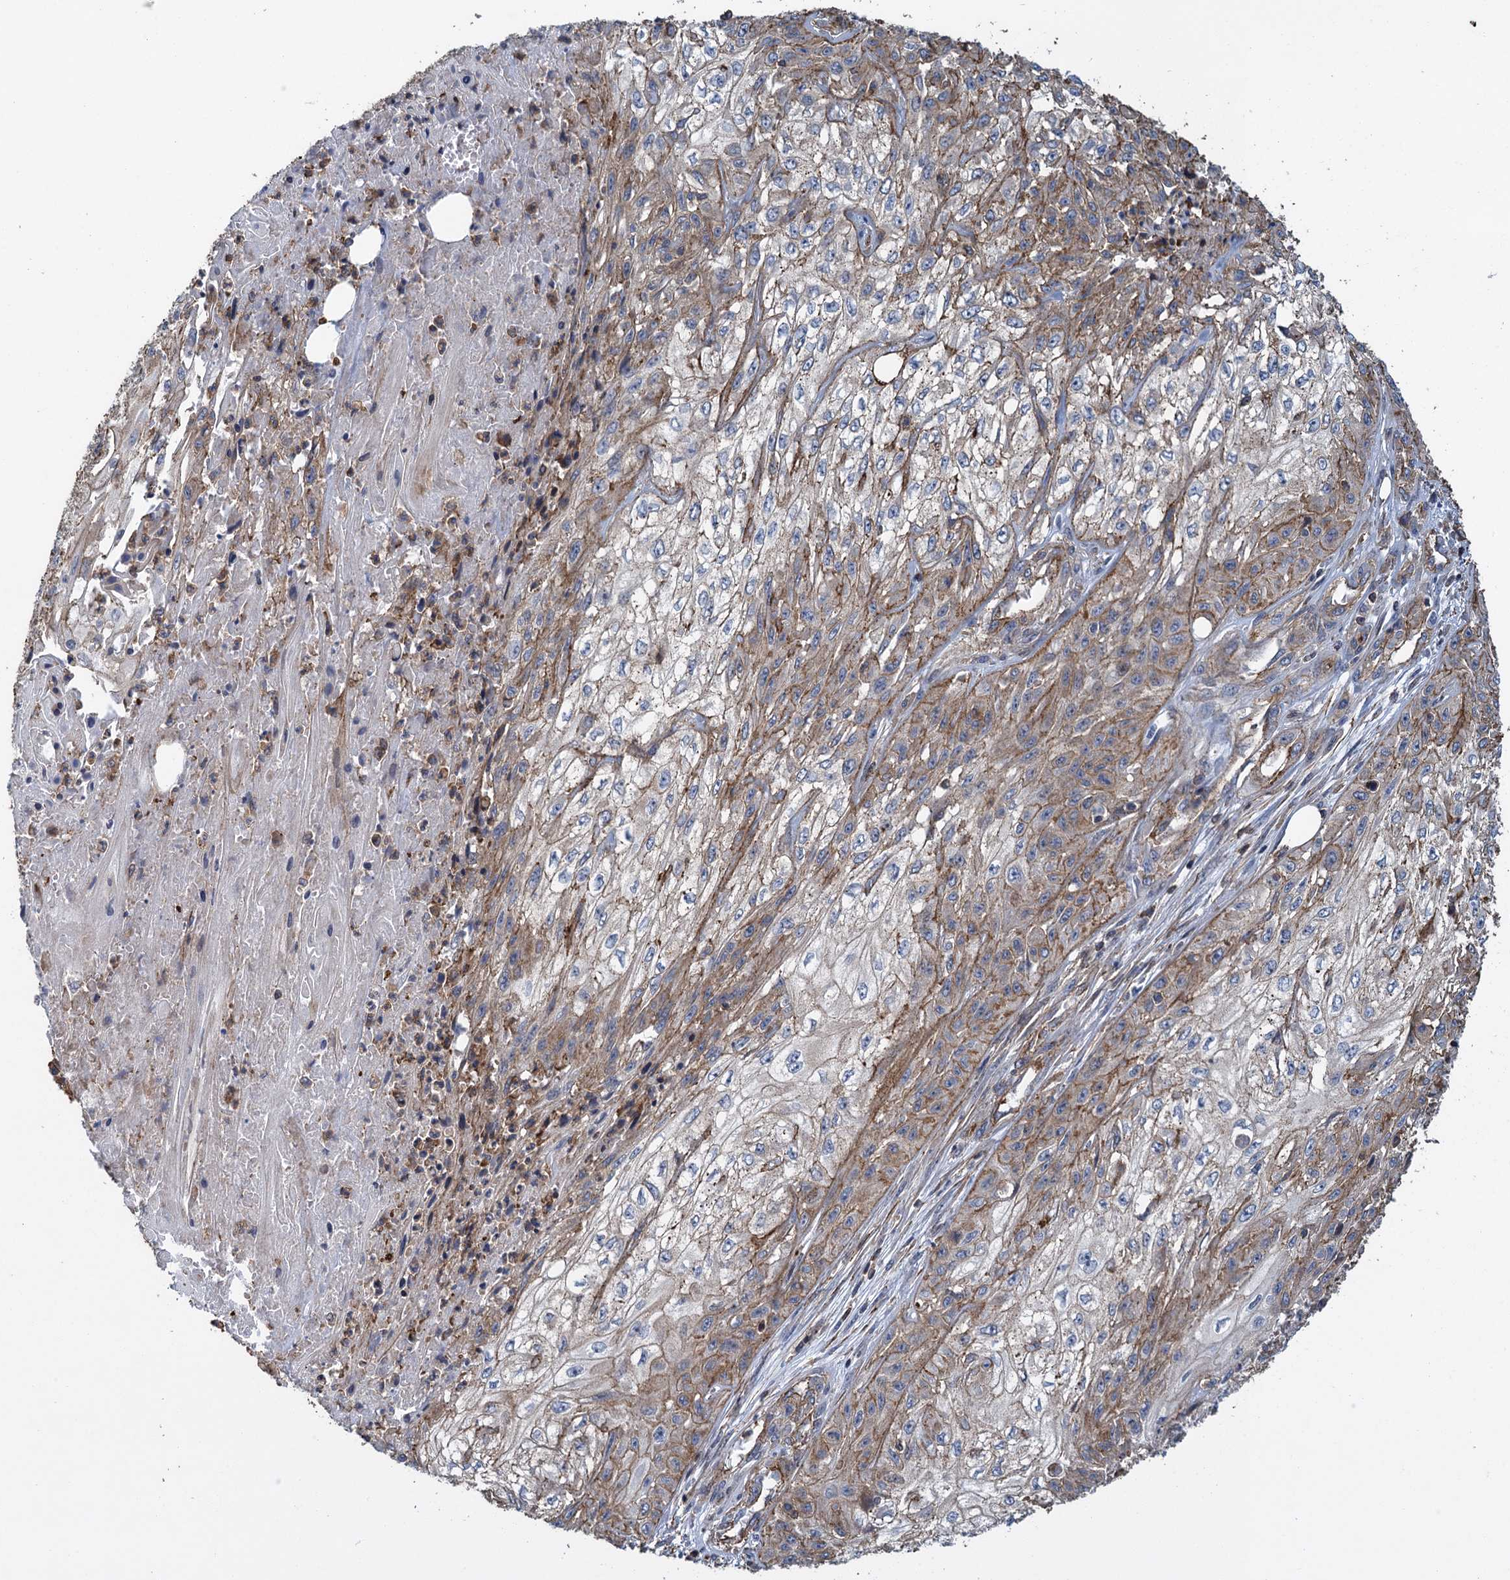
{"staining": {"intensity": "moderate", "quantity": "25%-75%", "location": "cytoplasmic/membranous"}, "tissue": "skin cancer", "cell_type": "Tumor cells", "image_type": "cancer", "snomed": [{"axis": "morphology", "description": "Squamous cell carcinoma, NOS"}, {"axis": "morphology", "description": "Squamous cell carcinoma, metastatic, NOS"}, {"axis": "topography", "description": "Skin"}, {"axis": "topography", "description": "Lymph node"}], "caption": "This is a histology image of immunohistochemistry staining of skin squamous cell carcinoma, which shows moderate positivity in the cytoplasmic/membranous of tumor cells.", "gene": "PROSER2", "patient": {"sex": "male", "age": 75}}